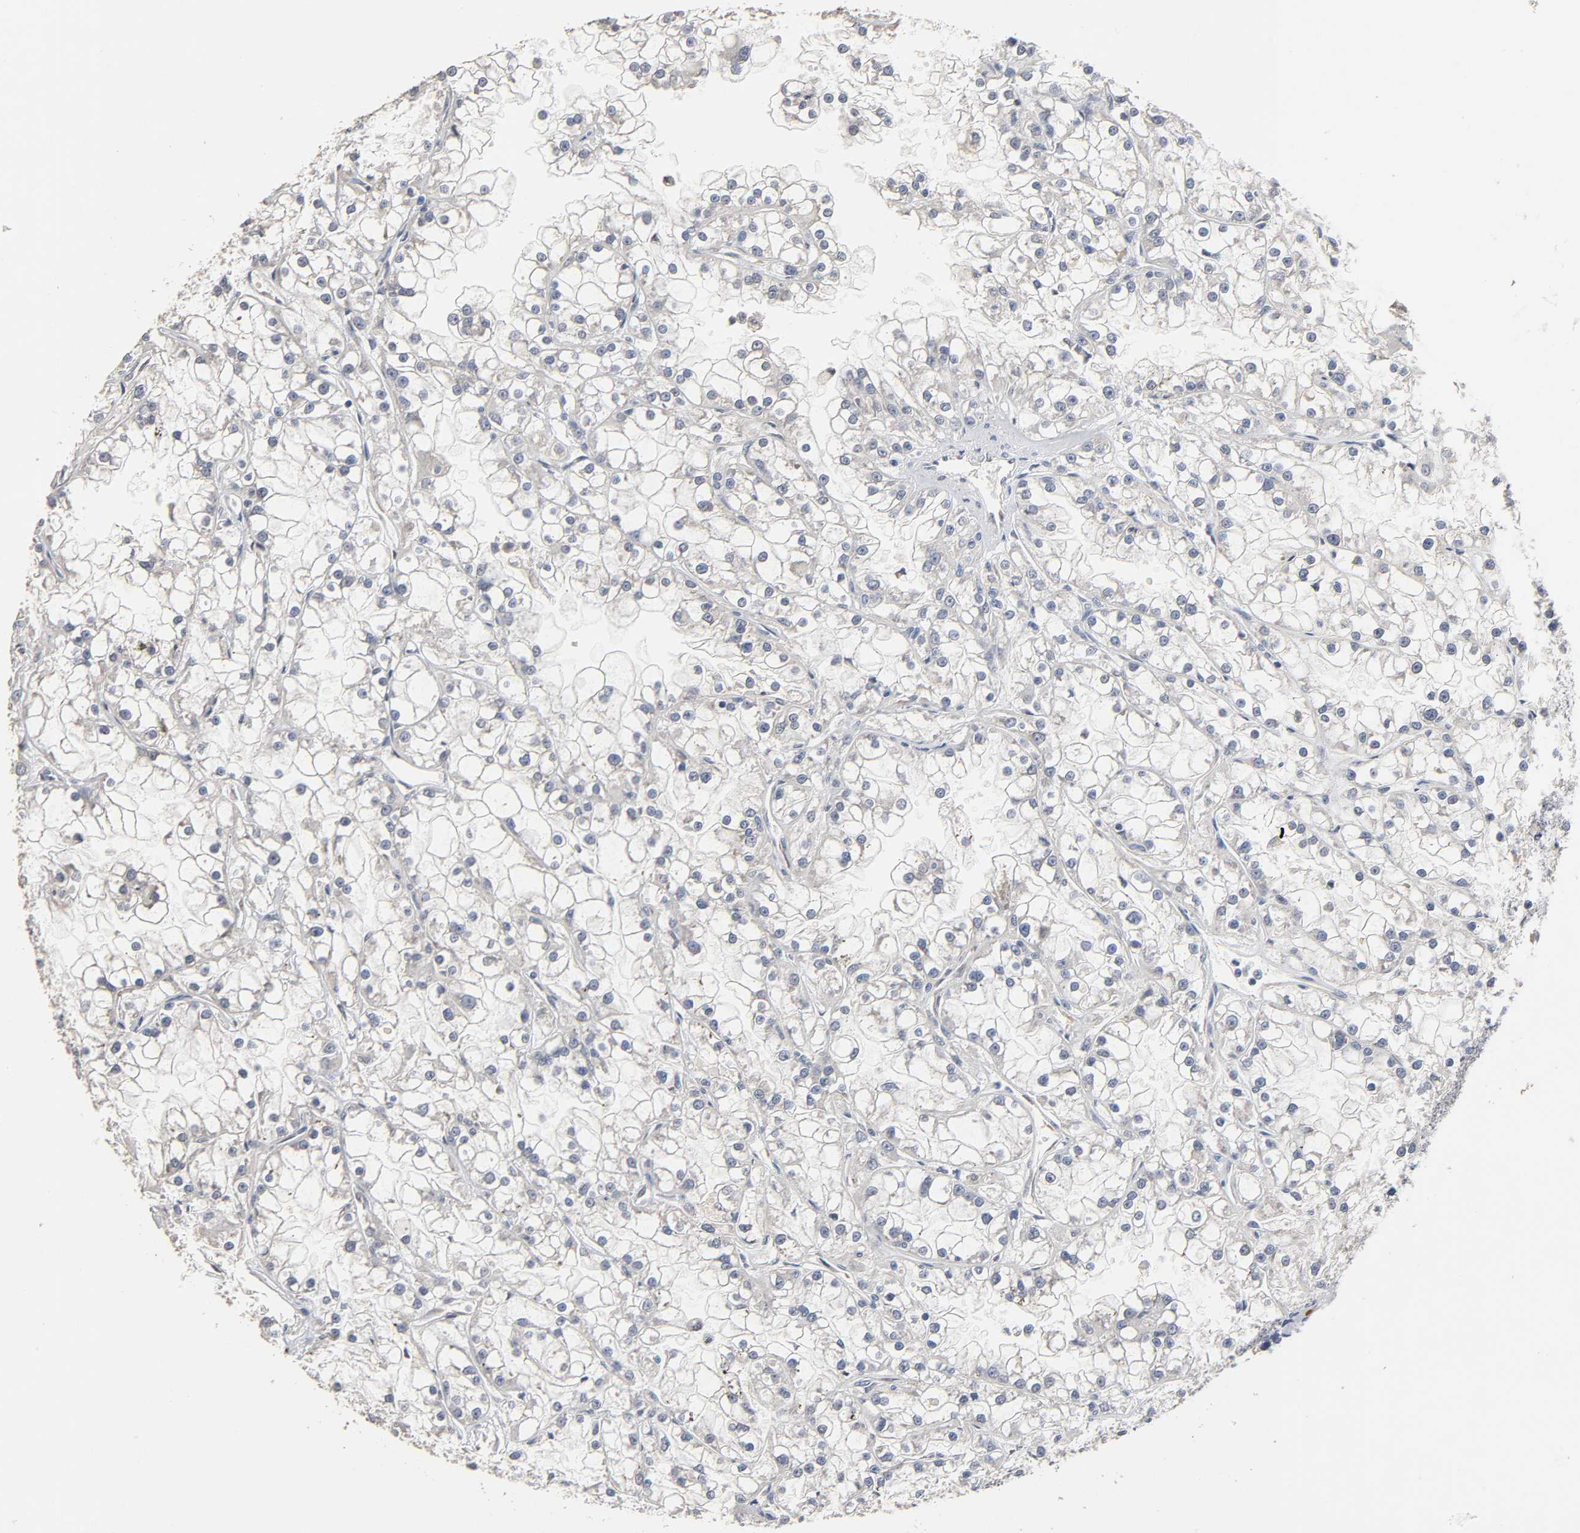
{"staining": {"intensity": "negative", "quantity": "none", "location": "none"}, "tissue": "renal cancer", "cell_type": "Tumor cells", "image_type": "cancer", "snomed": [{"axis": "morphology", "description": "Adenocarcinoma, NOS"}, {"axis": "topography", "description": "Kidney"}], "caption": "This image is of adenocarcinoma (renal) stained with immunohistochemistry to label a protein in brown with the nuclei are counter-stained blue. There is no staining in tumor cells.", "gene": "HDLBP", "patient": {"sex": "female", "age": 52}}